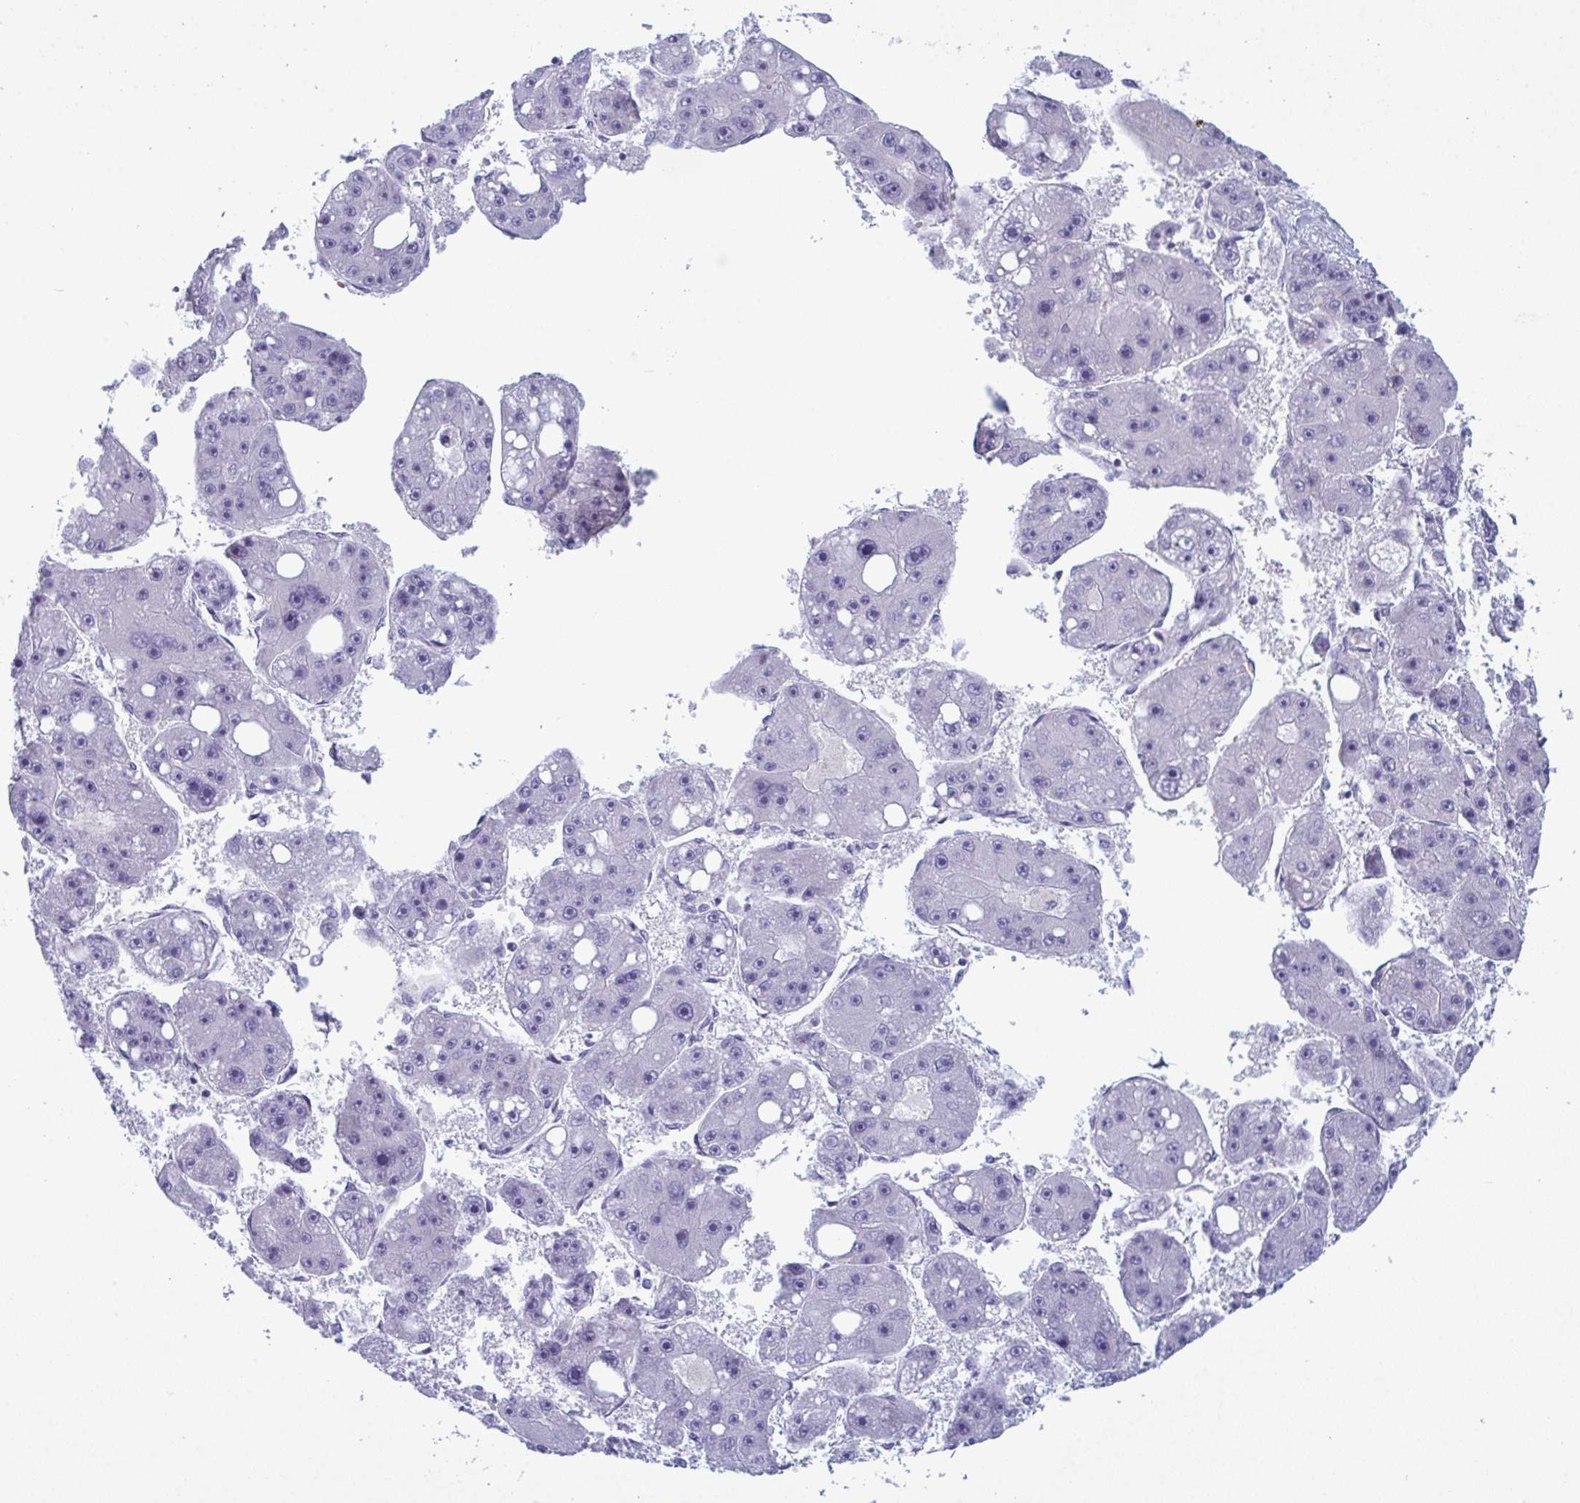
{"staining": {"intensity": "negative", "quantity": "none", "location": "none"}, "tissue": "liver cancer", "cell_type": "Tumor cells", "image_type": "cancer", "snomed": [{"axis": "morphology", "description": "Carcinoma, Hepatocellular, NOS"}, {"axis": "topography", "description": "Liver"}], "caption": "Liver cancer stained for a protein using IHC reveals no staining tumor cells.", "gene": "ZNF684", "patient": {"sex": "female", "age": 61}}